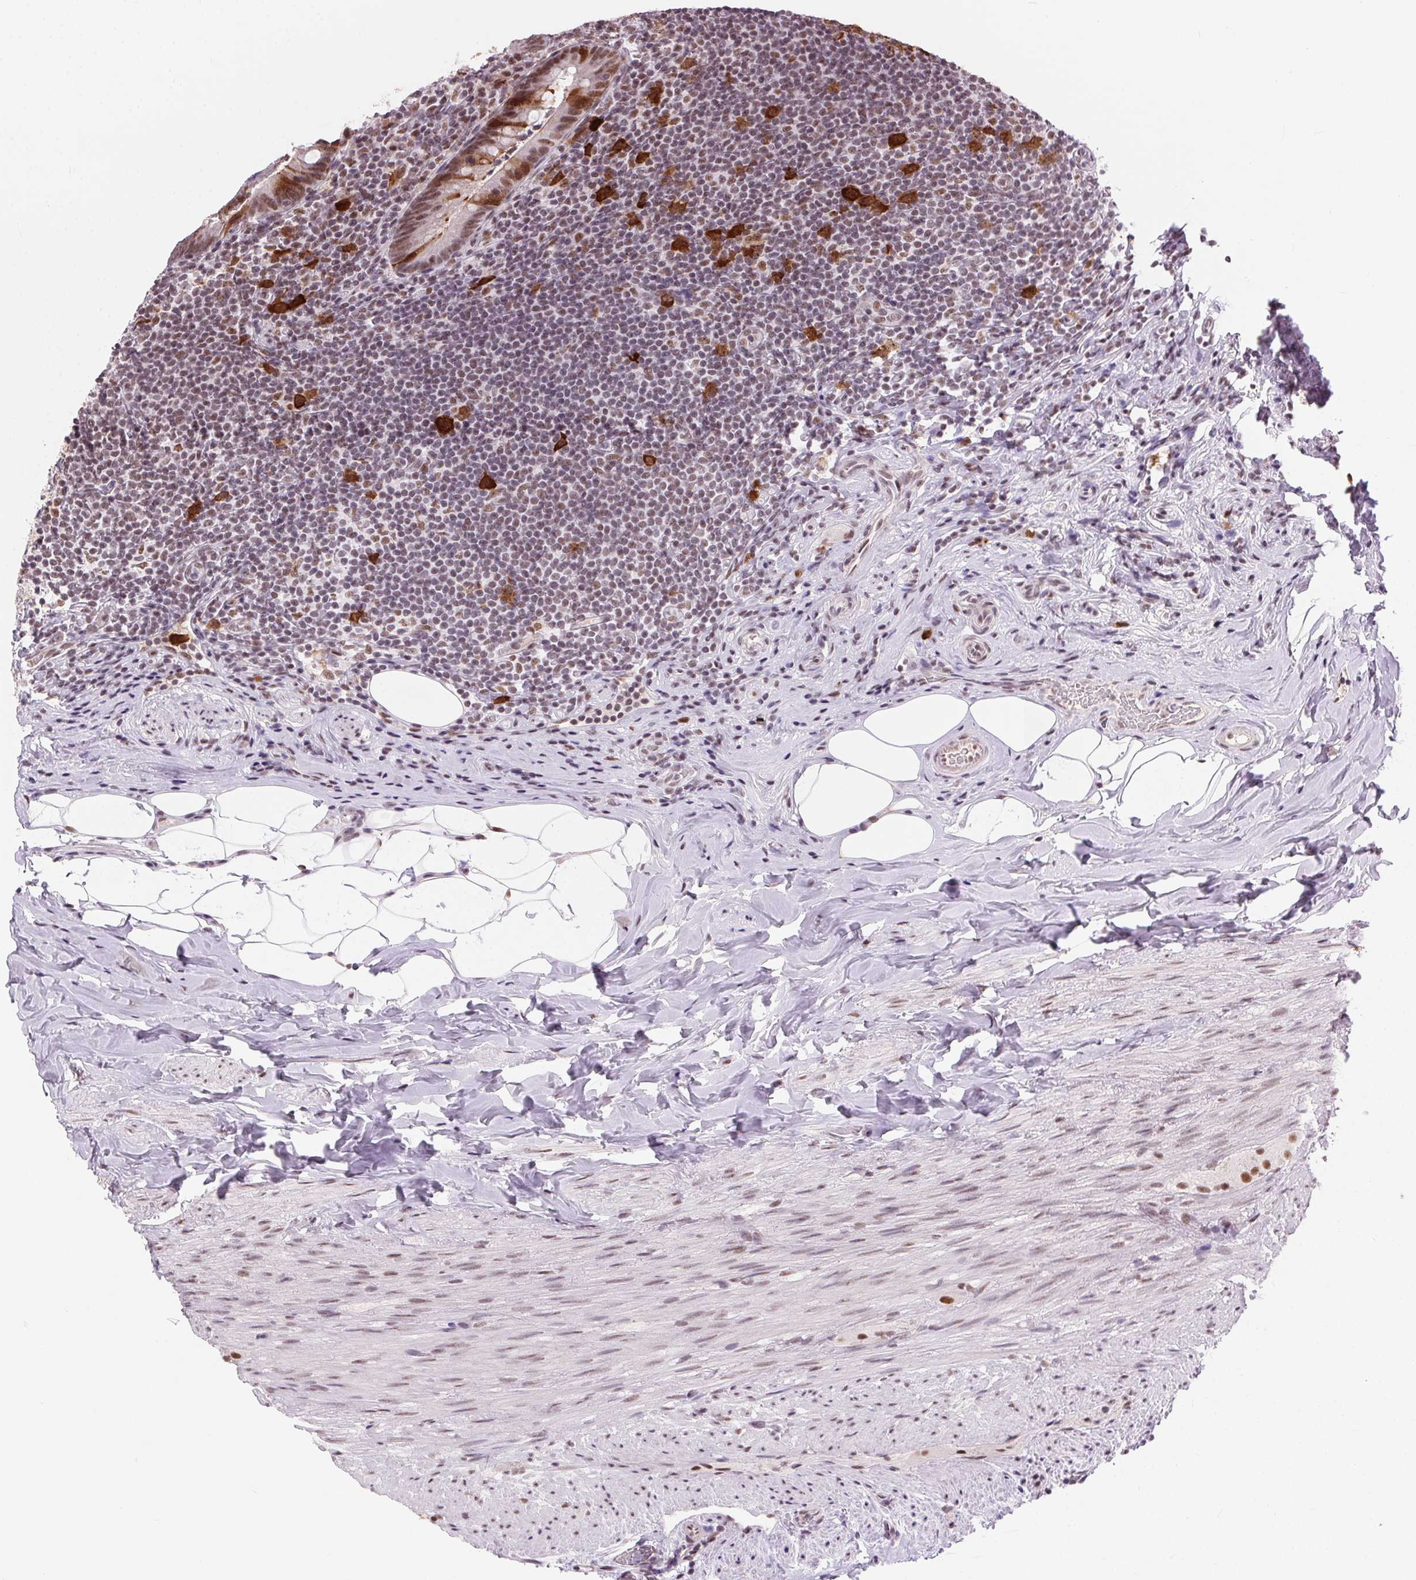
{"staining": {"intensity": "strong", "quantity": "<25%", "location": "cytoplasmic/membranous,nuclear"}, "tissue": "appendix", "cell_type": "Glandular cells", "image_type": "normal", "snomed": [{"axis": "morphology", "description": "Normal tissue, NOS"}, {"axis": "topography", "description": "Appendix"}], "caption": "Strong cytoplasmic/membranous,nuclear staining for a protein is identified in about <25% of glandular cells of normal appendix using immunohistochemistry.", "gene": "CD2BP2", "patient": {"sex": "male", "age": 47}}